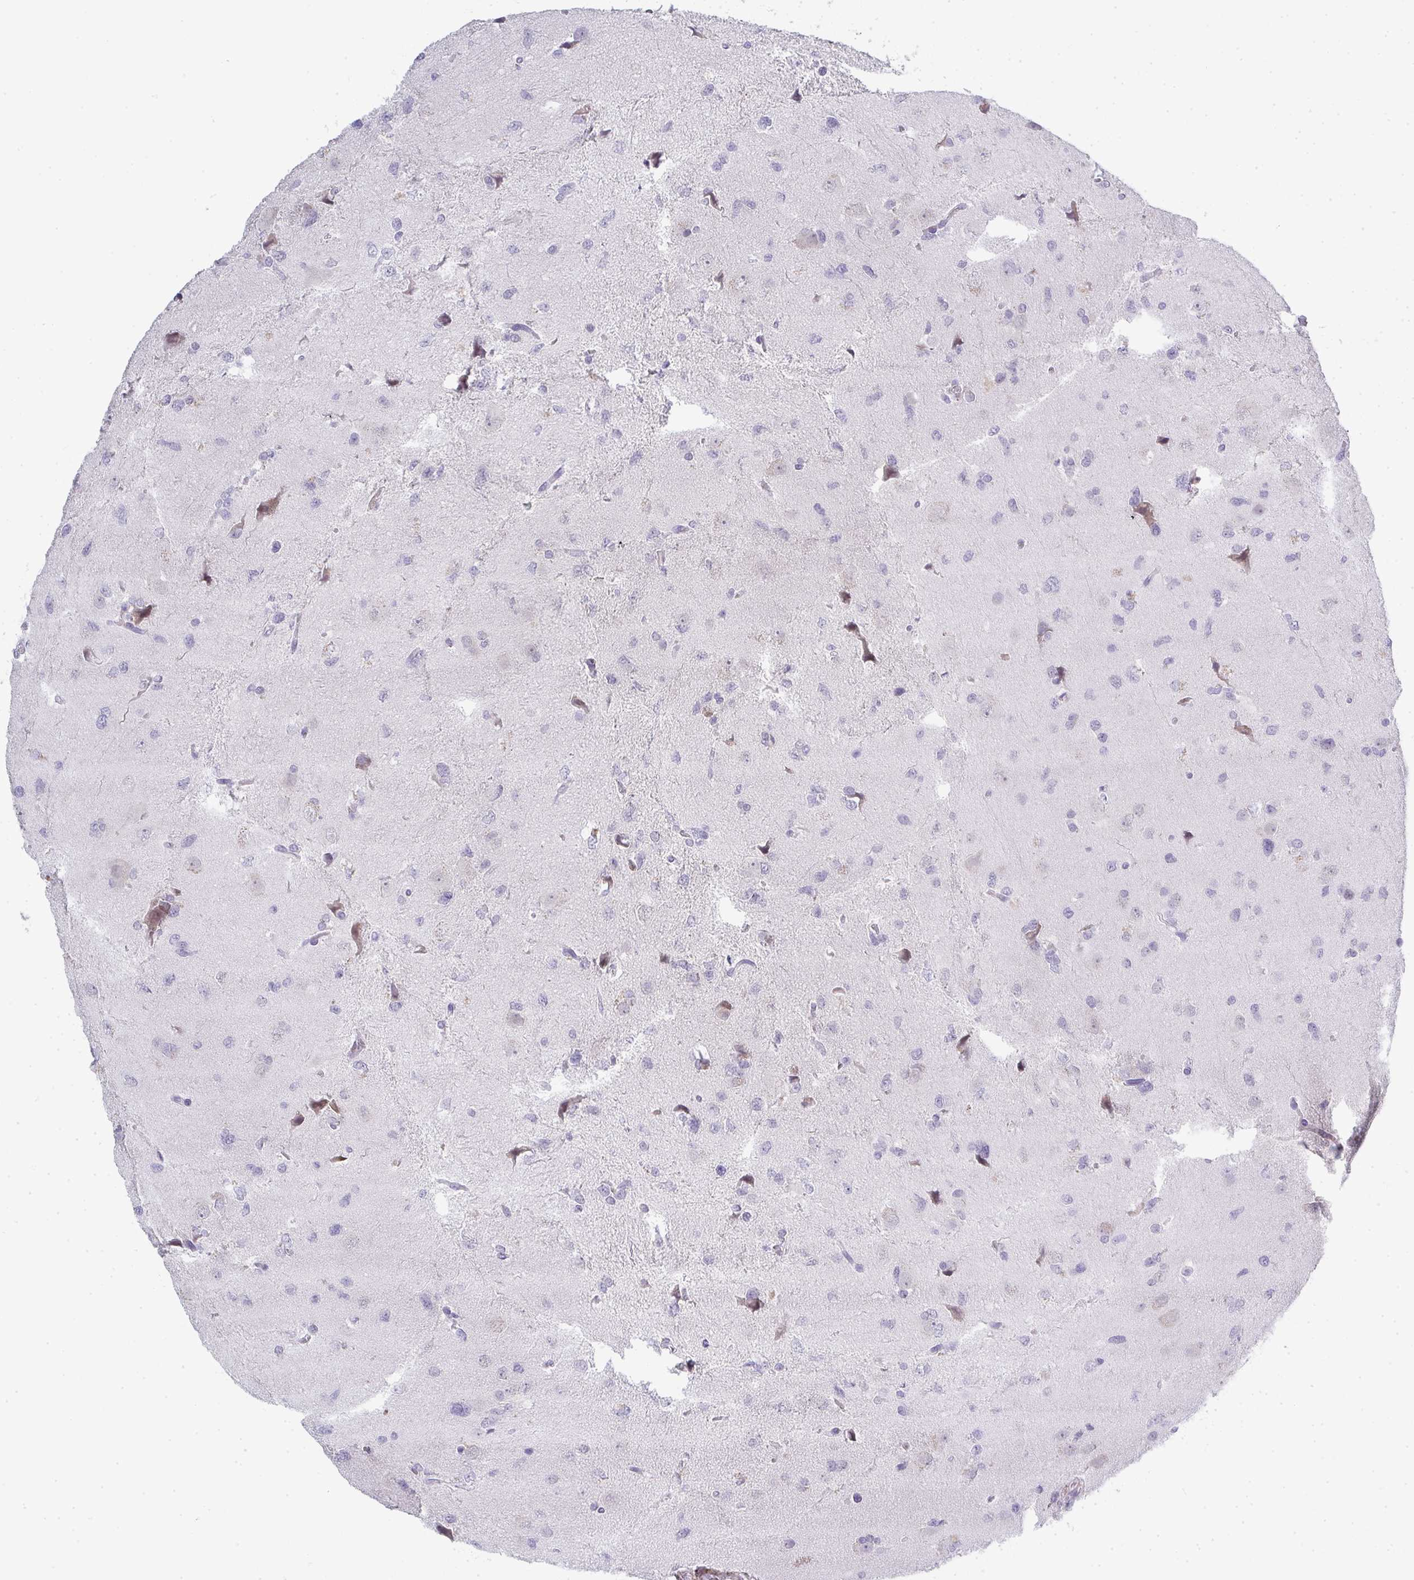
{"staining": {"intensity": "negative", "quantity": "none", "location": "none"}, "tissue": "glioma", "cell_type": "Tumor cells", "image_type": "cancer", "snomed": [{"axis": "morphology", "description": "Glioma, malignant, Low grade"}, {"axis": "topography", "description": "Brain"}], "caption": "Low-grade glioma (malignant) was stained to show a protein in brown. There is no significant expression in tumor cells.", "gene": "UBE2S", "patient": {"sex": "female", "age": 55}}